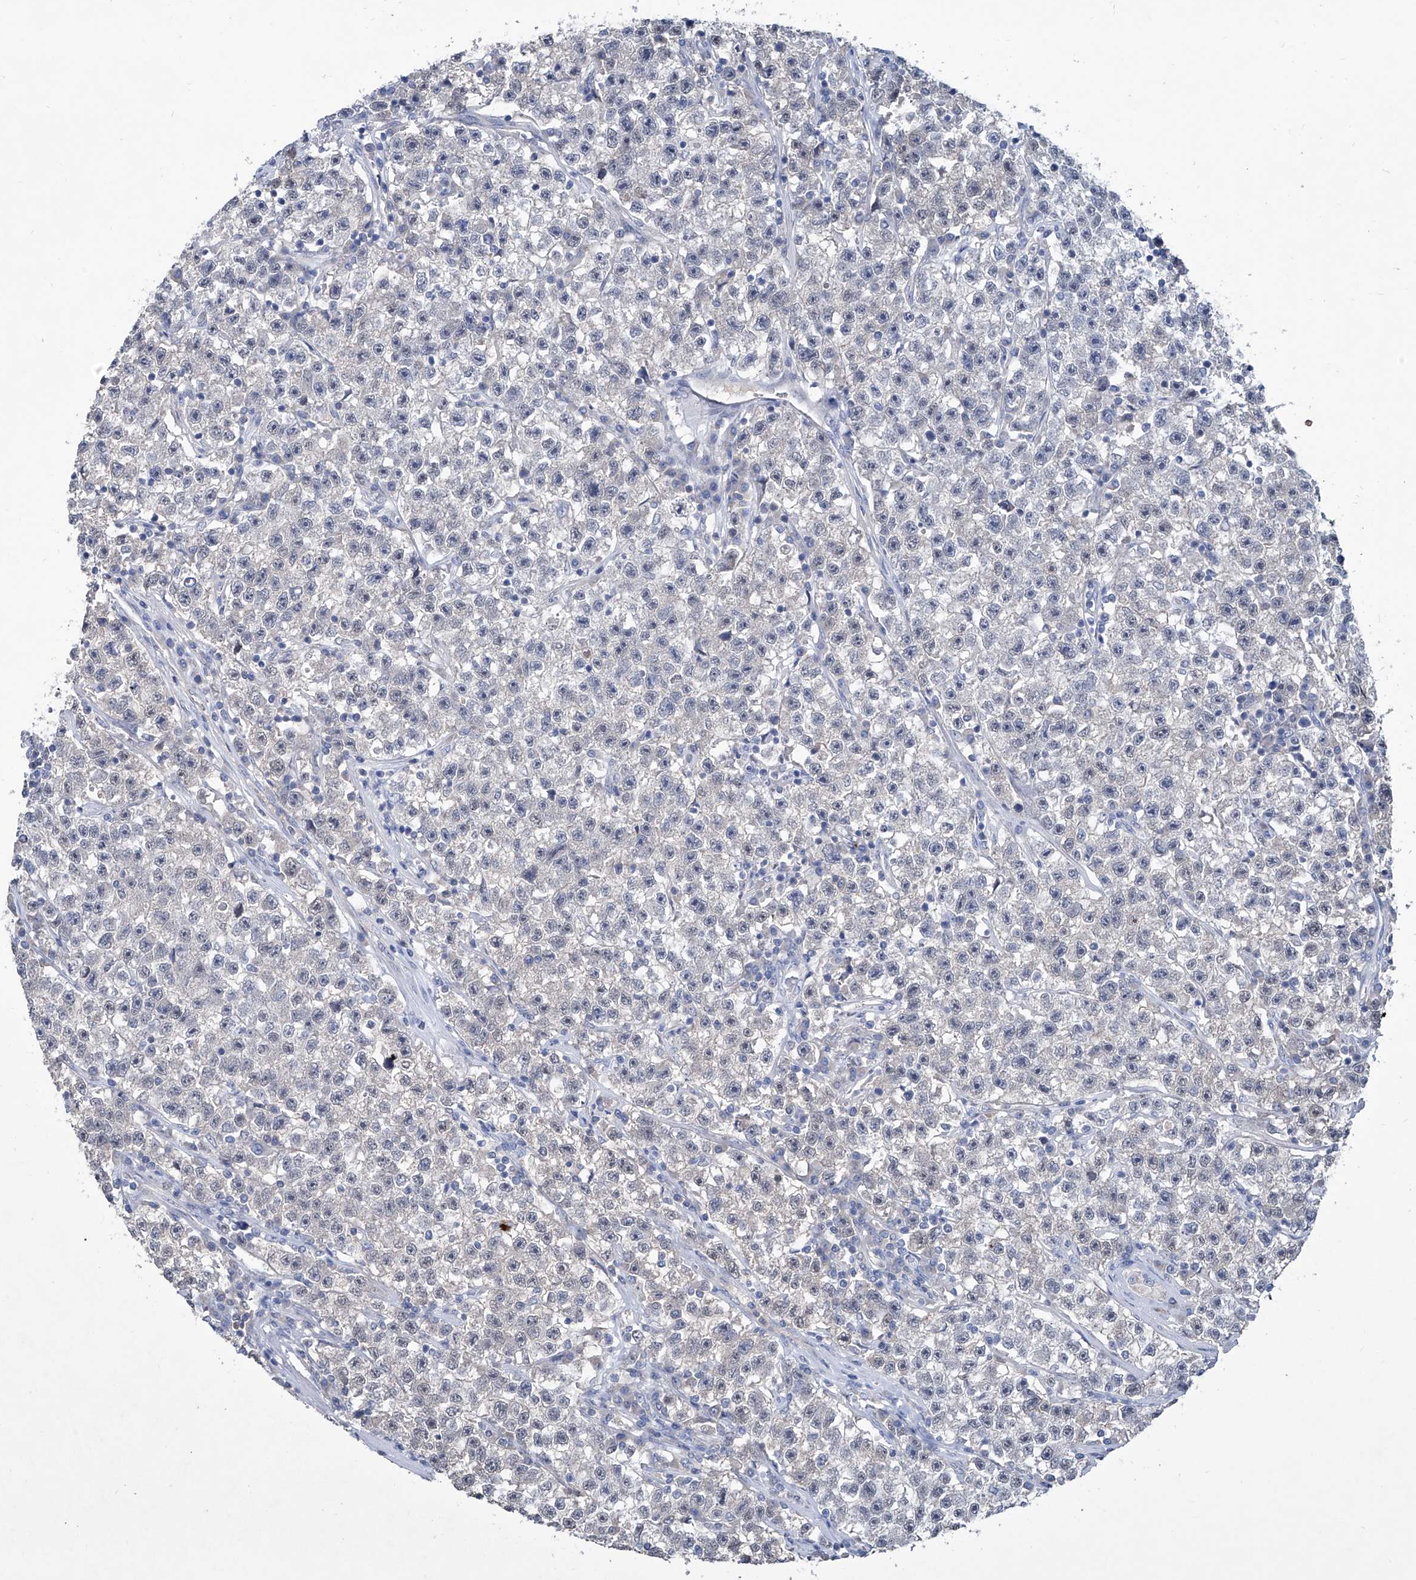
{"staining": {"intensity": "negative", "quantity": "none", "location": "none"}, "tissue": "testis cancer", "cell_type": "Tumor cells", "image_type": "cancer", "snomed": [{"axis": "morphology", "description": "Seminoma, NOS"}, {"axis": "topography", "description": "Testis"}], "caption": "DAB (3,3'-diaminobenzidine) immunohistochemical staining of human testis seminoma shows no significant staining in tumor cells.", "gene": "KLHL17", "patient": {"sex": "male", "age": 22}}